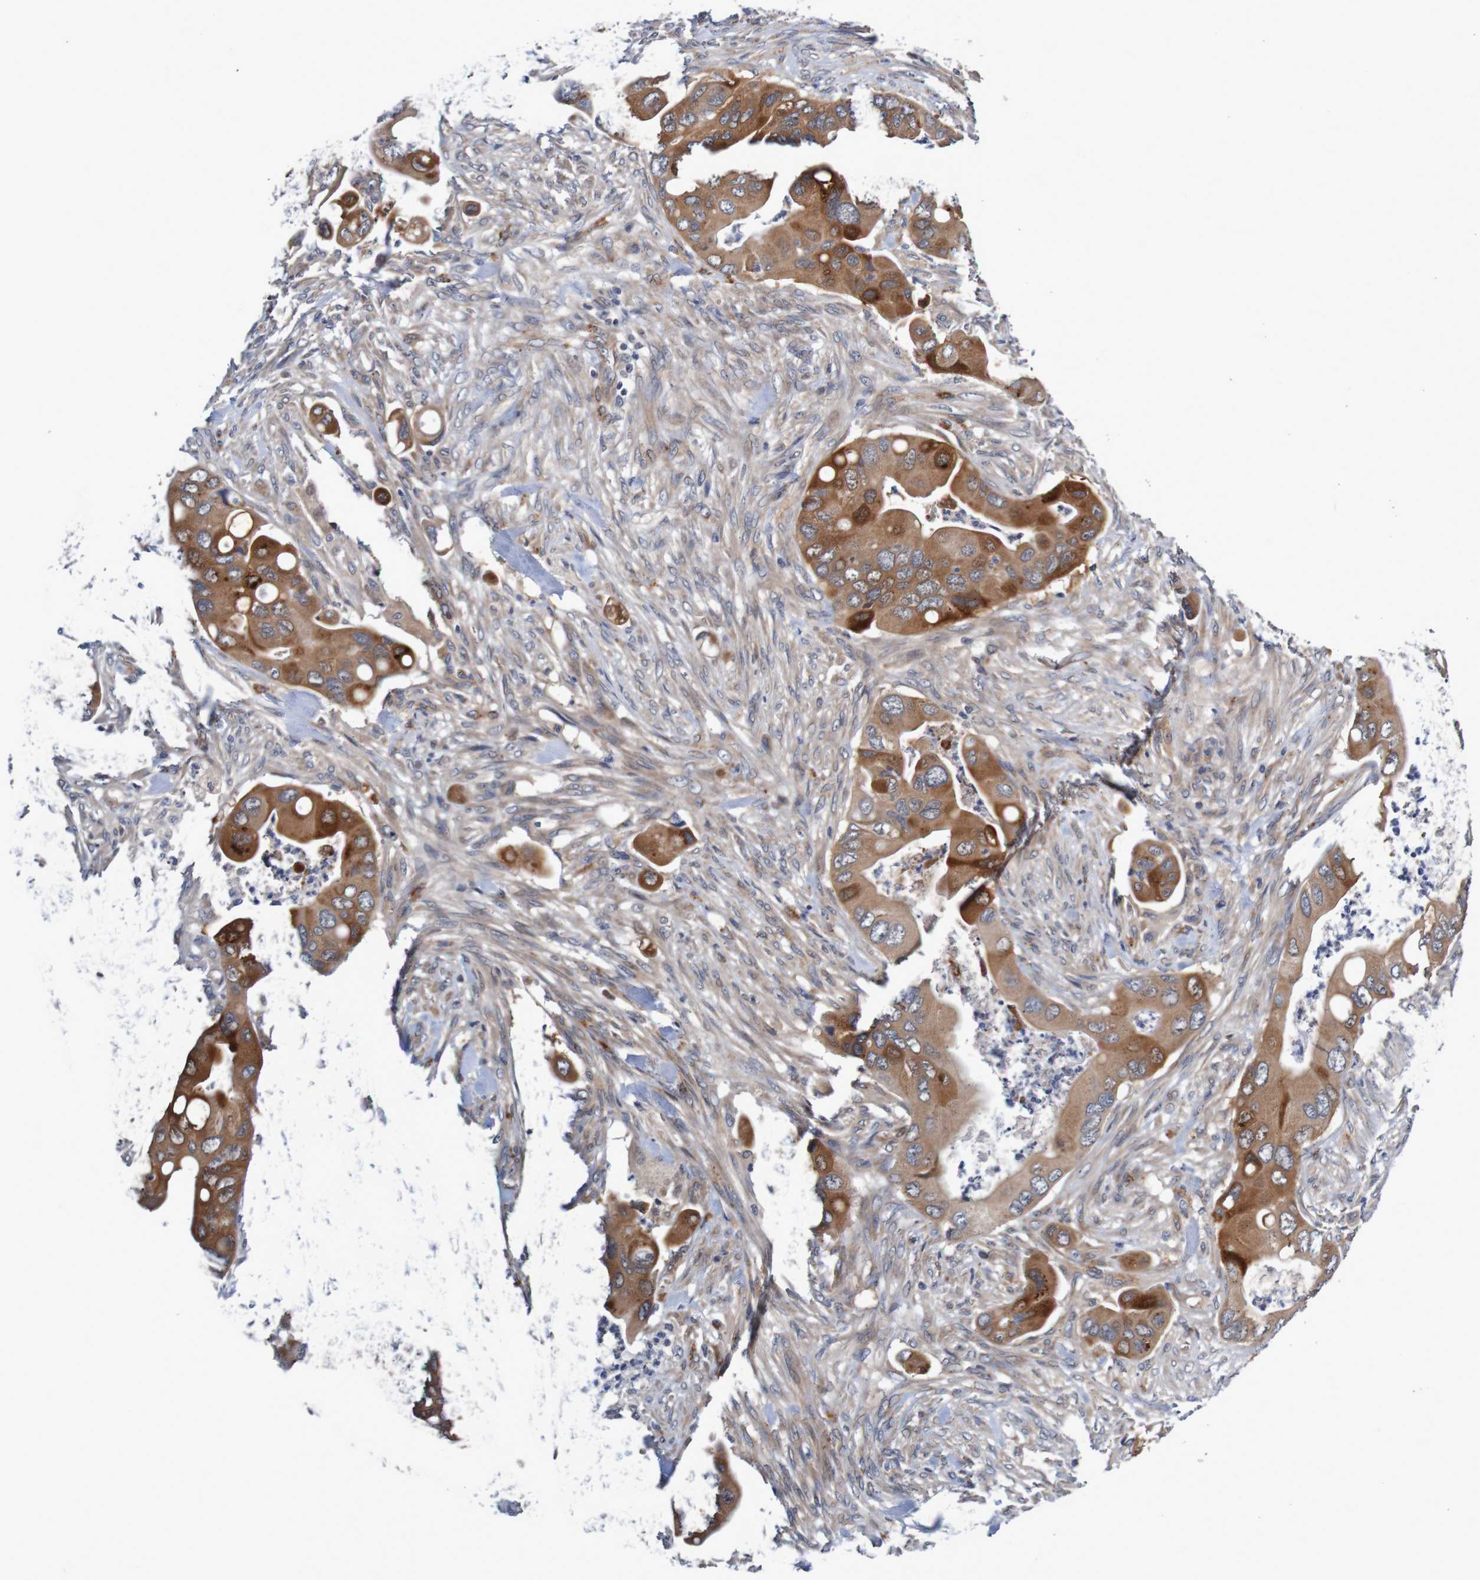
{"staining": {"intensity": "moderate", "quantity": ">75%", "location": "cytoplasmic/membranous"}, "tissue": "colorectal cancer", "cell_type": "Tumor cells", "image_type": "cancer", "snomed": [{"axis": "morphology", "description": "Adenocarcinoma, NOS"}, {"axis": "topography", "description": "Rectum"}], "caption": "Colorectal adenocarcinoma stained with a brown dye exhibits moderate cytoplasmic/membranous positive staining in approximately >75% of tumor cells.", "gene": "CPED1", "patient": {"sex": "female", "age": 57}}